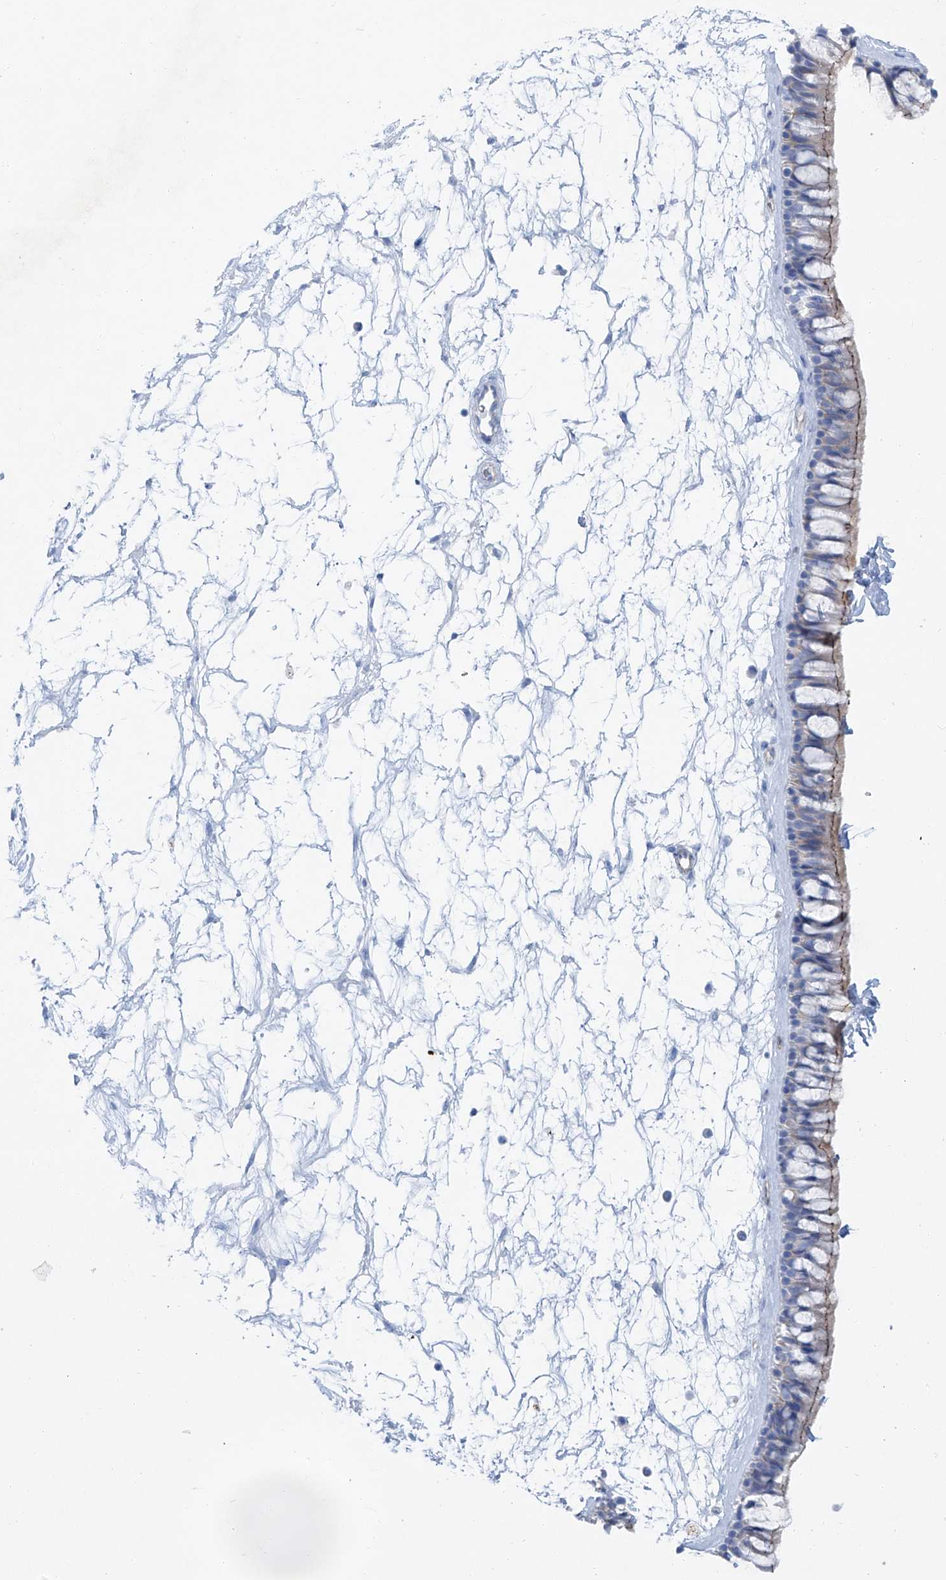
{"staining": {"intensity": "moderate", "quantity": "25%-75%", "location": "cytoplasmic/membranous"}, "tissue": "nasopharynx", "cell_type": "Respiratory epithelial cells", "image_type": "normal", "snomed": [{"axis": "morphology", "description": "Normal tissue, NOS"}, {"axis": "topography", "description": "Nasopharynx"}], "caption": "DAB (3,3'-diaminobenzidine) immunohistochemical staining of benign nasopharynx shows moderate cytoplasmic/membranous protein expression in about 25%-75% of respiratory epithelial cells. Nuclei are stained in blue.", "gene": "MAGI1", "patient": {"sex": "male", "age": 64}}